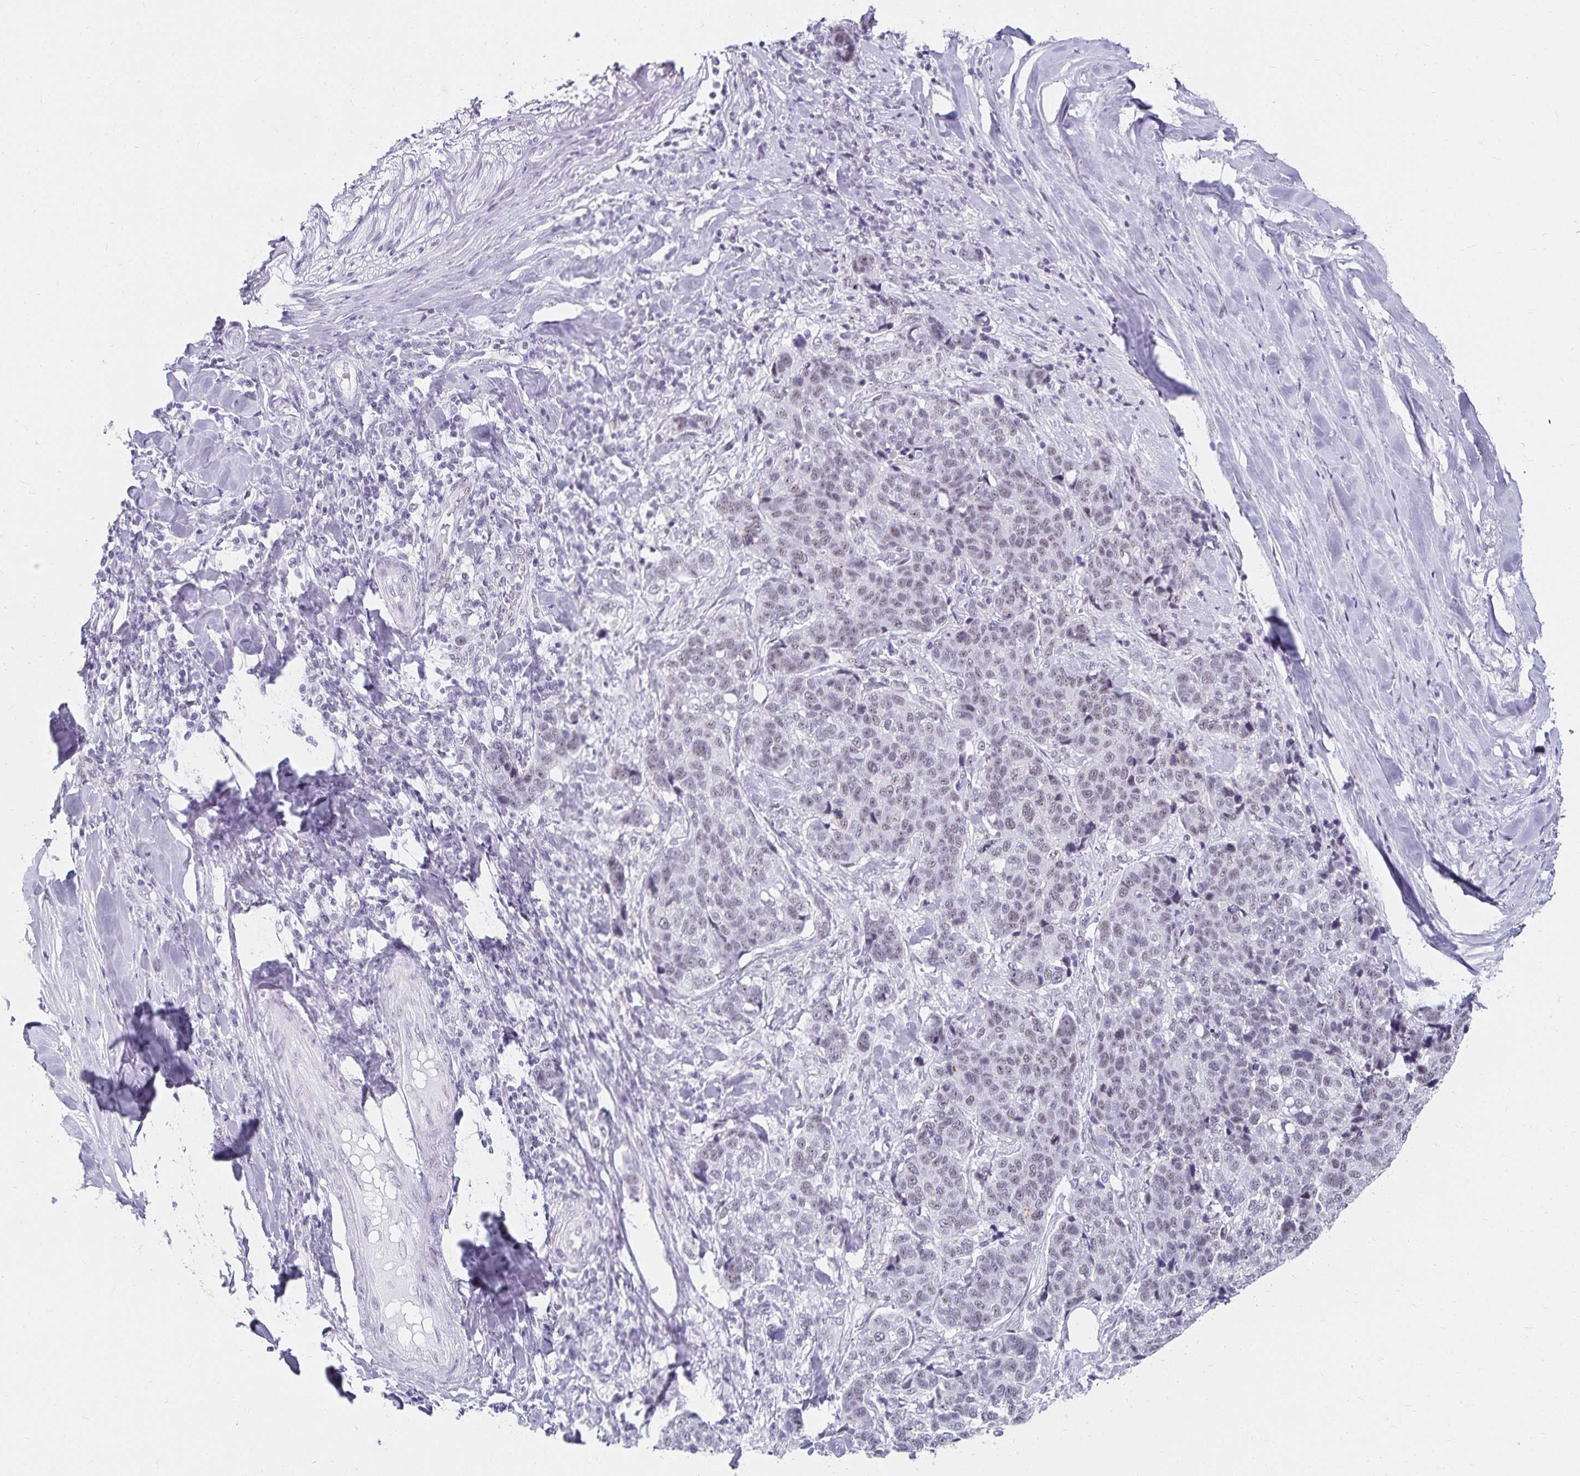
{"staining": {"intensity": "weak", "quantity": "<25%", "location": "nuclear"}, "tissue": "lung cancer", "cell_type": "Tumor cells", "image_type": "cancer", "snomed": [{"axis": "morphology", "description": "Squamous cell carcinoma, NOS"}, {"axis": "topography", "description": "Lymph node"}, {"axis": "topography", "description": "Lung"}], "caption": "Immunohistochemical staining of human lung cancer (squamous cell carcinoma) displays no significant positivity in tumor cells. (Immunohistochemistry (ihc), brightfield microscopy, high magnification).", "gene": "C20orf85", "patient": {"sex": "male", "age": 61}}